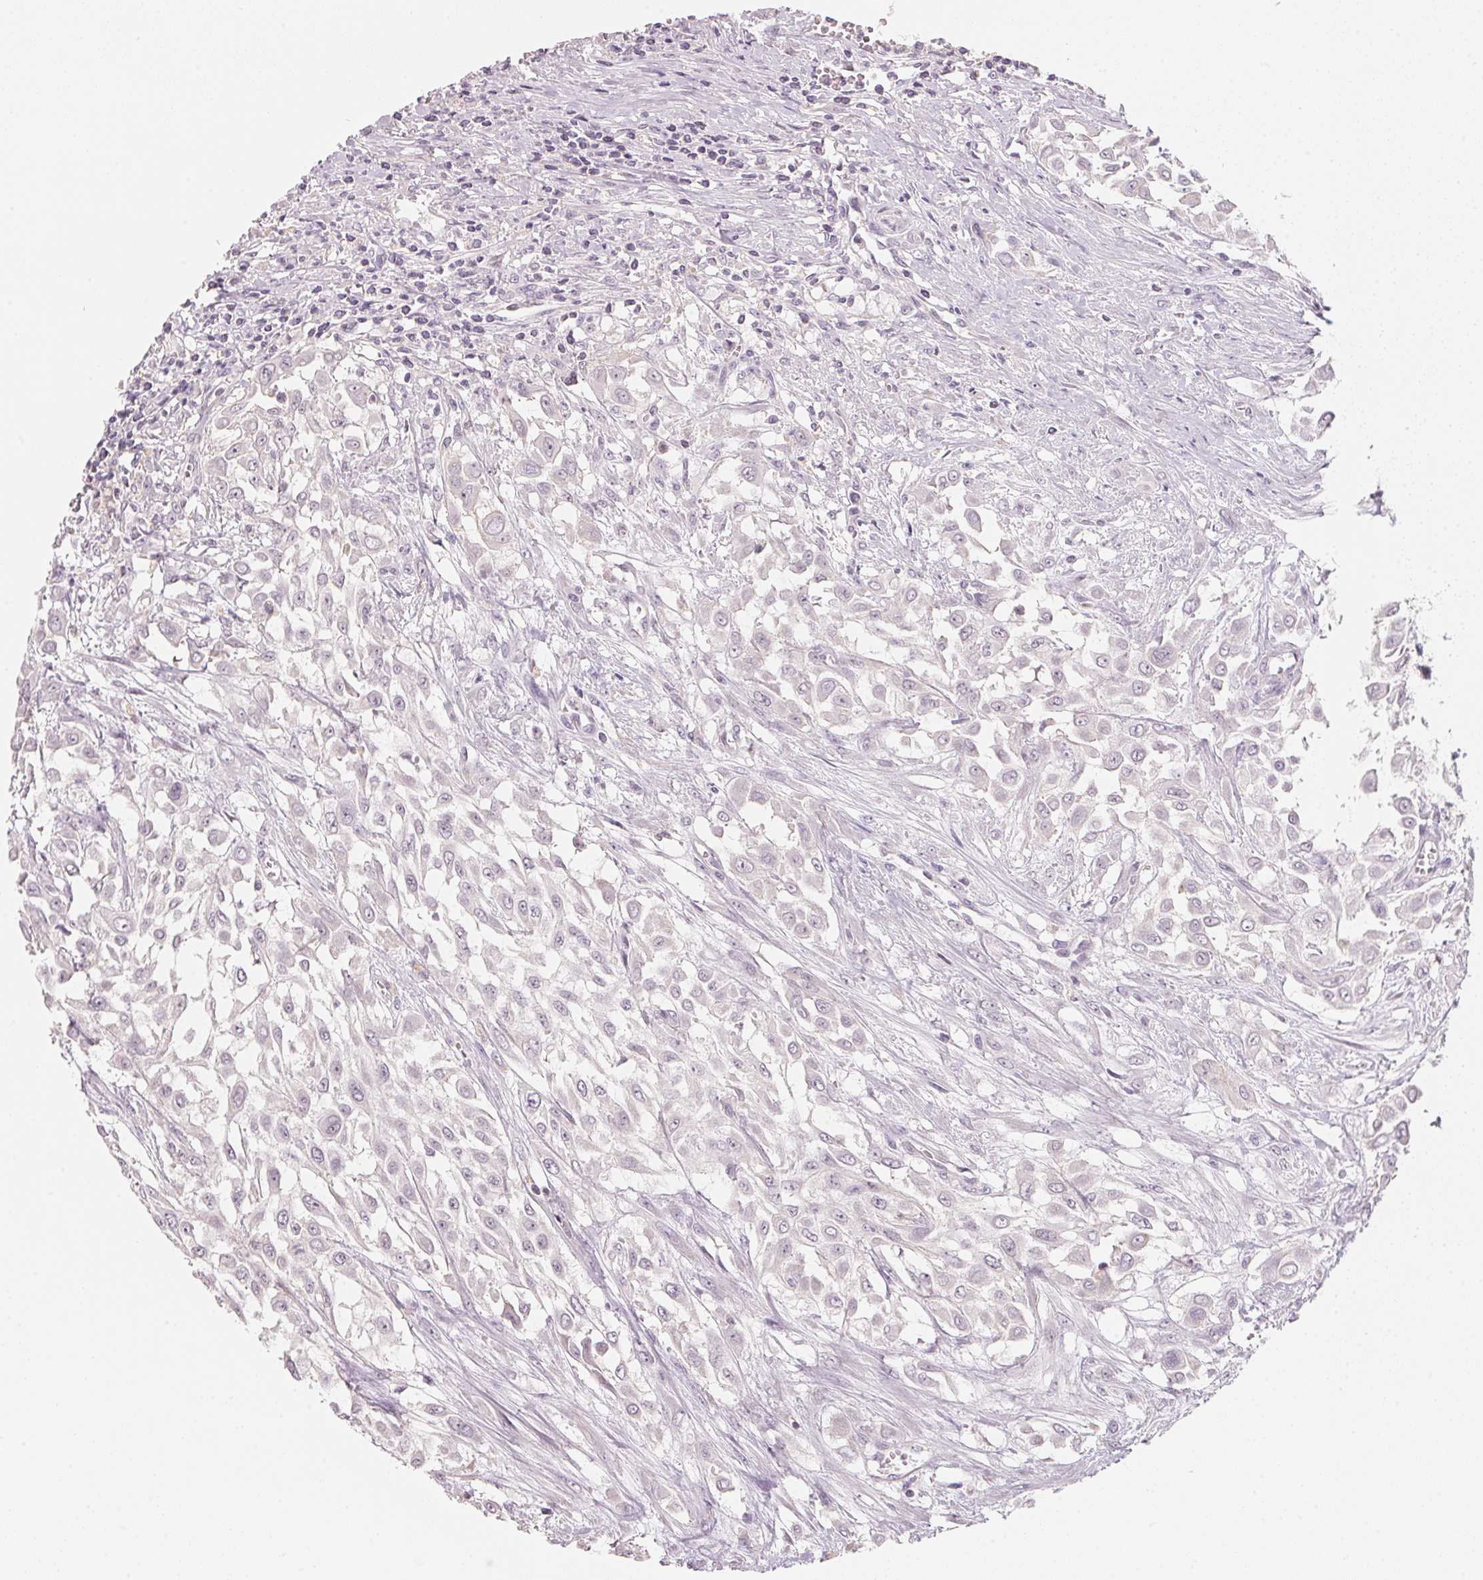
{"staining": {"intensity": "negative", "quantity": "none", "location": "none"}, "tissue": "urothelial cancer", "cell_type": "Tumor cells", "image_type": "cancer", "snomed": [{"axis": "morphology", "description": "Urothelial carcinoma, High grade"}, {"axis": "topography", "description": "Urinary bladder"}], "caption": "DAB (3,3'-diaminobenzidine) immunohistochemical staining of human urothelial cancer displays no significant positivity in tumor cells.", "gene": "ANKRD31", "patient": {"sex": "male", "age": 57}}